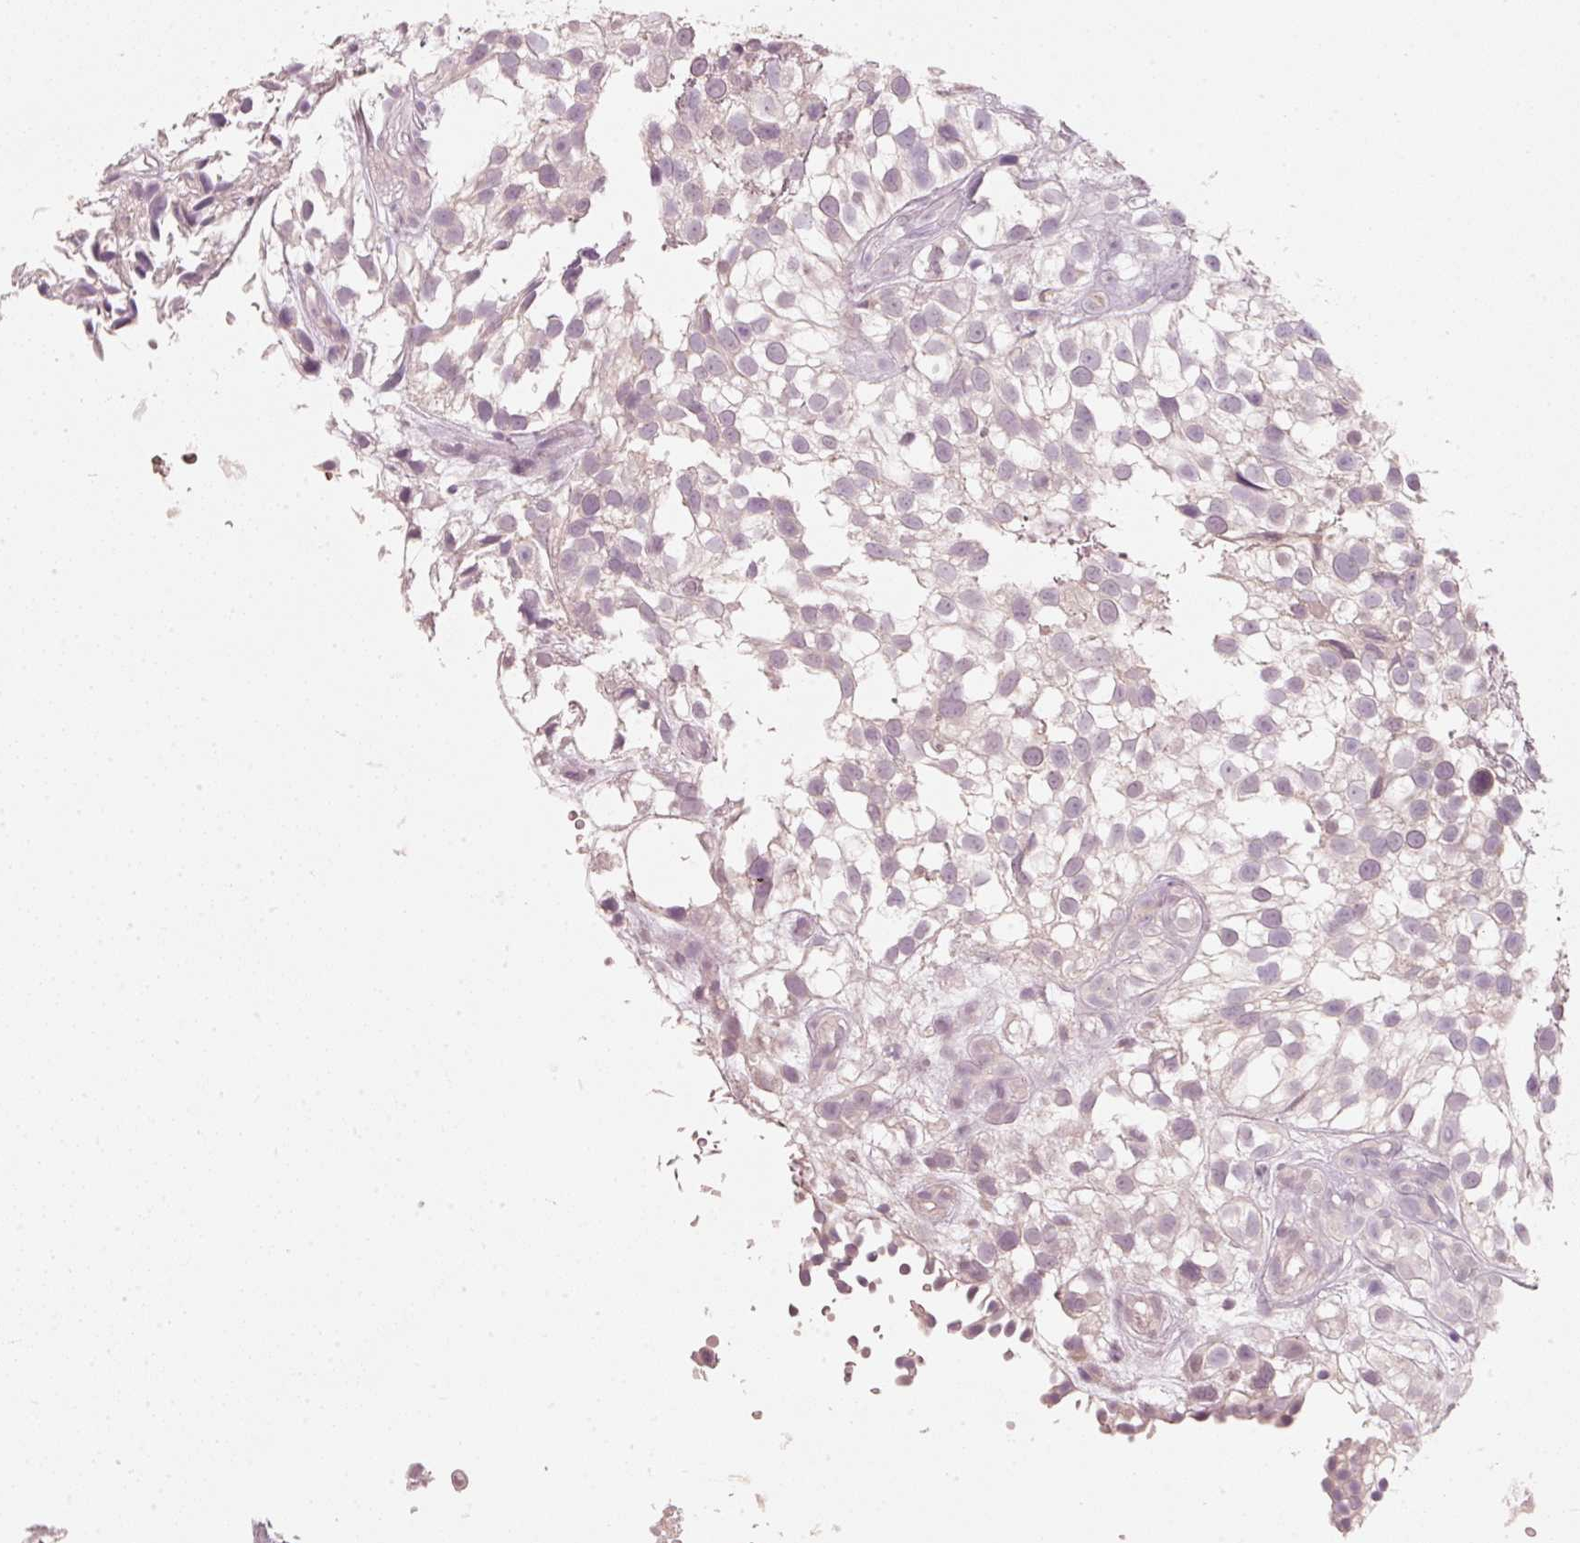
{"staining": {"intensity": "negative", "quantity": "none", "location": "none"}, "tissue": "urothelial cancer", "cell_type": "Tumor cells", "image_type": "cancer", "snomed": [{"axis": "morphology", "description": "Urothelial carcinoma, High grade"}, {"axis": "topography", "description": "Urinary bladder"}], "caption": "Immunohistochemistry (IHC) of human urothelial carcinoma (high-grade) shows no expression in tumor cells. (DAB (3,3'-diaminobenzidine) immunohistochemistry with hematoxylin counter stain).", "gene": "STEAP1", "patient": {"sex": "male", "age": 56}}